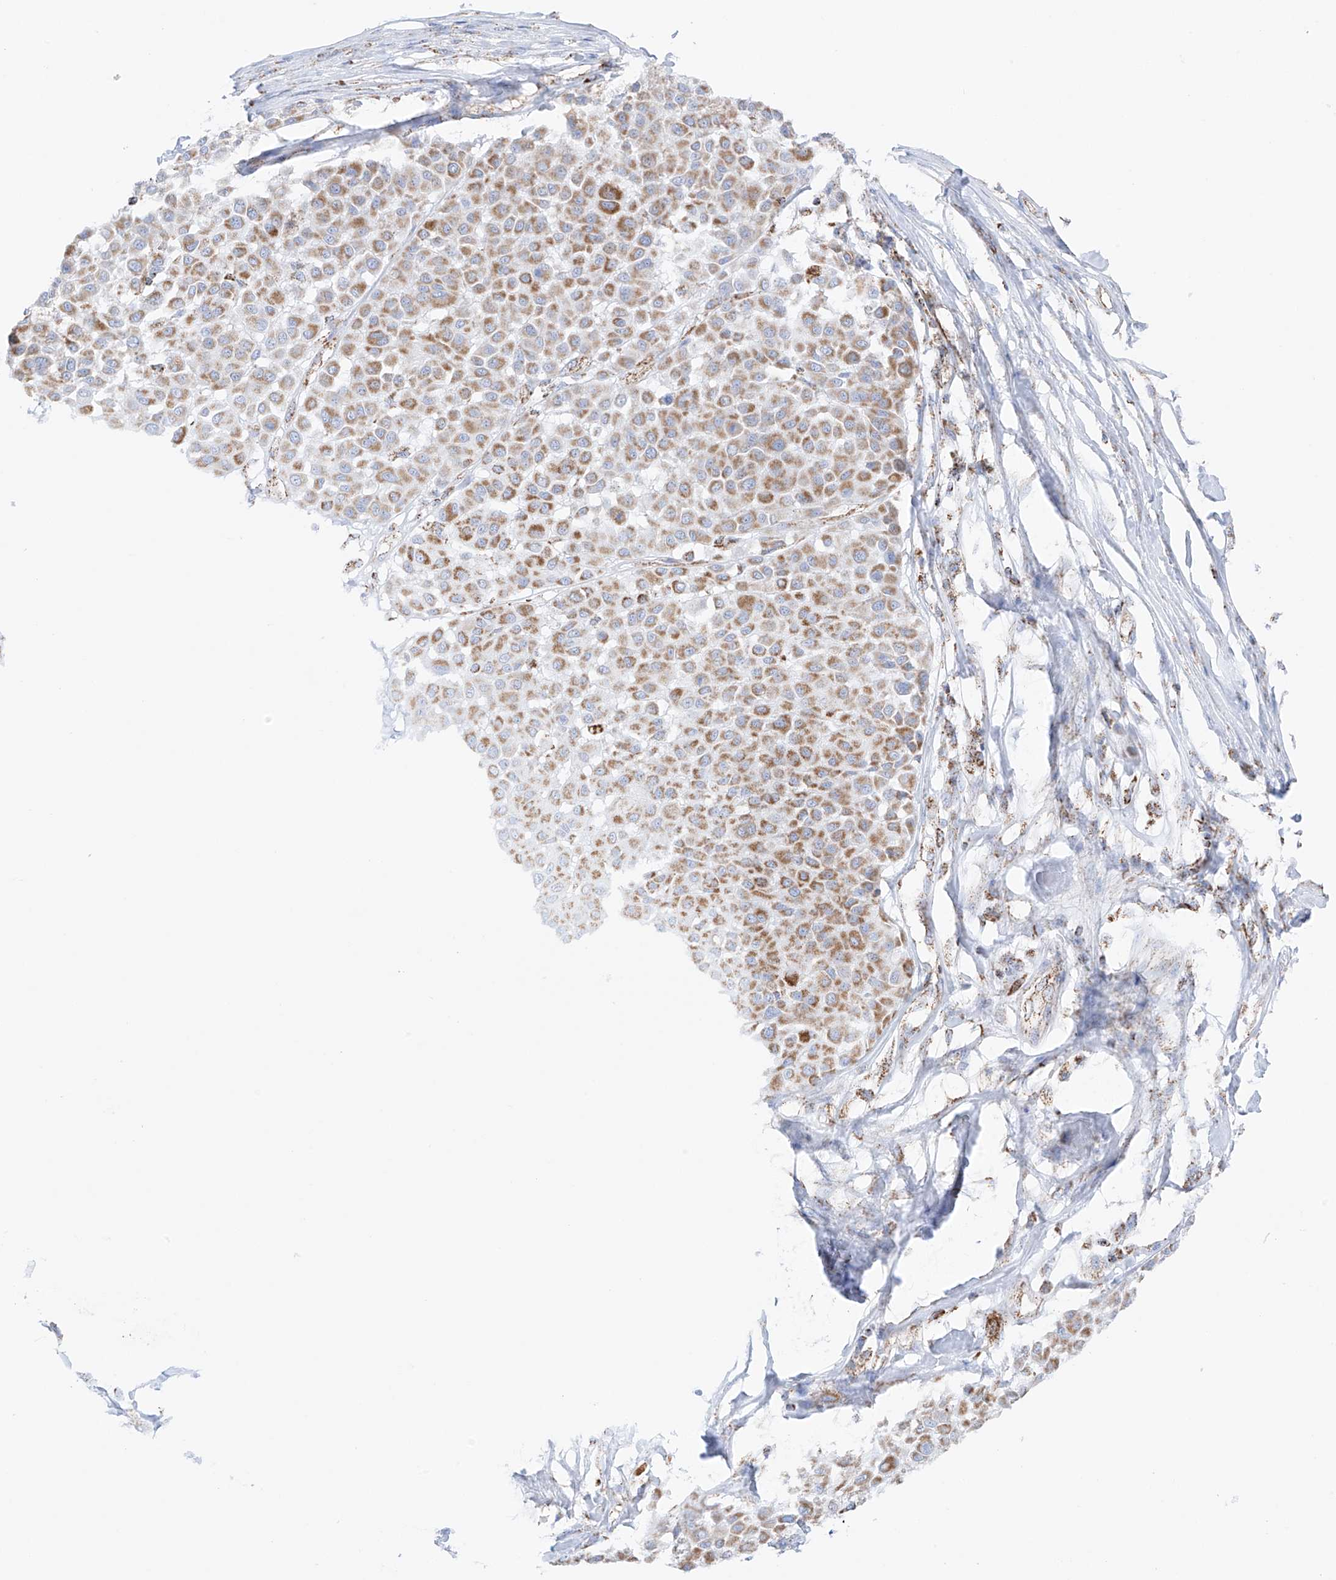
{"staining": {"intensity": "moderate", "quantity": ">75%", "location": "cytoplasmic/membranous"}, "tissue": "melanoma", "cell_type": "Tumor cells", "image_type": "cancer", "snomed": [{"axis": "morphology", "description": "Malignant melanoma, Metastatic site"}, {"axis": "topography", "description": "Soft tissue"}], "caption": "The image displays immunohistochemical staining of melanoma. There is moderate cytoplasmic/membranous staining is seen in about >75% of tumor cells.", "gene": "XKR3", "patient": {"sex": "male", "age": 41}}